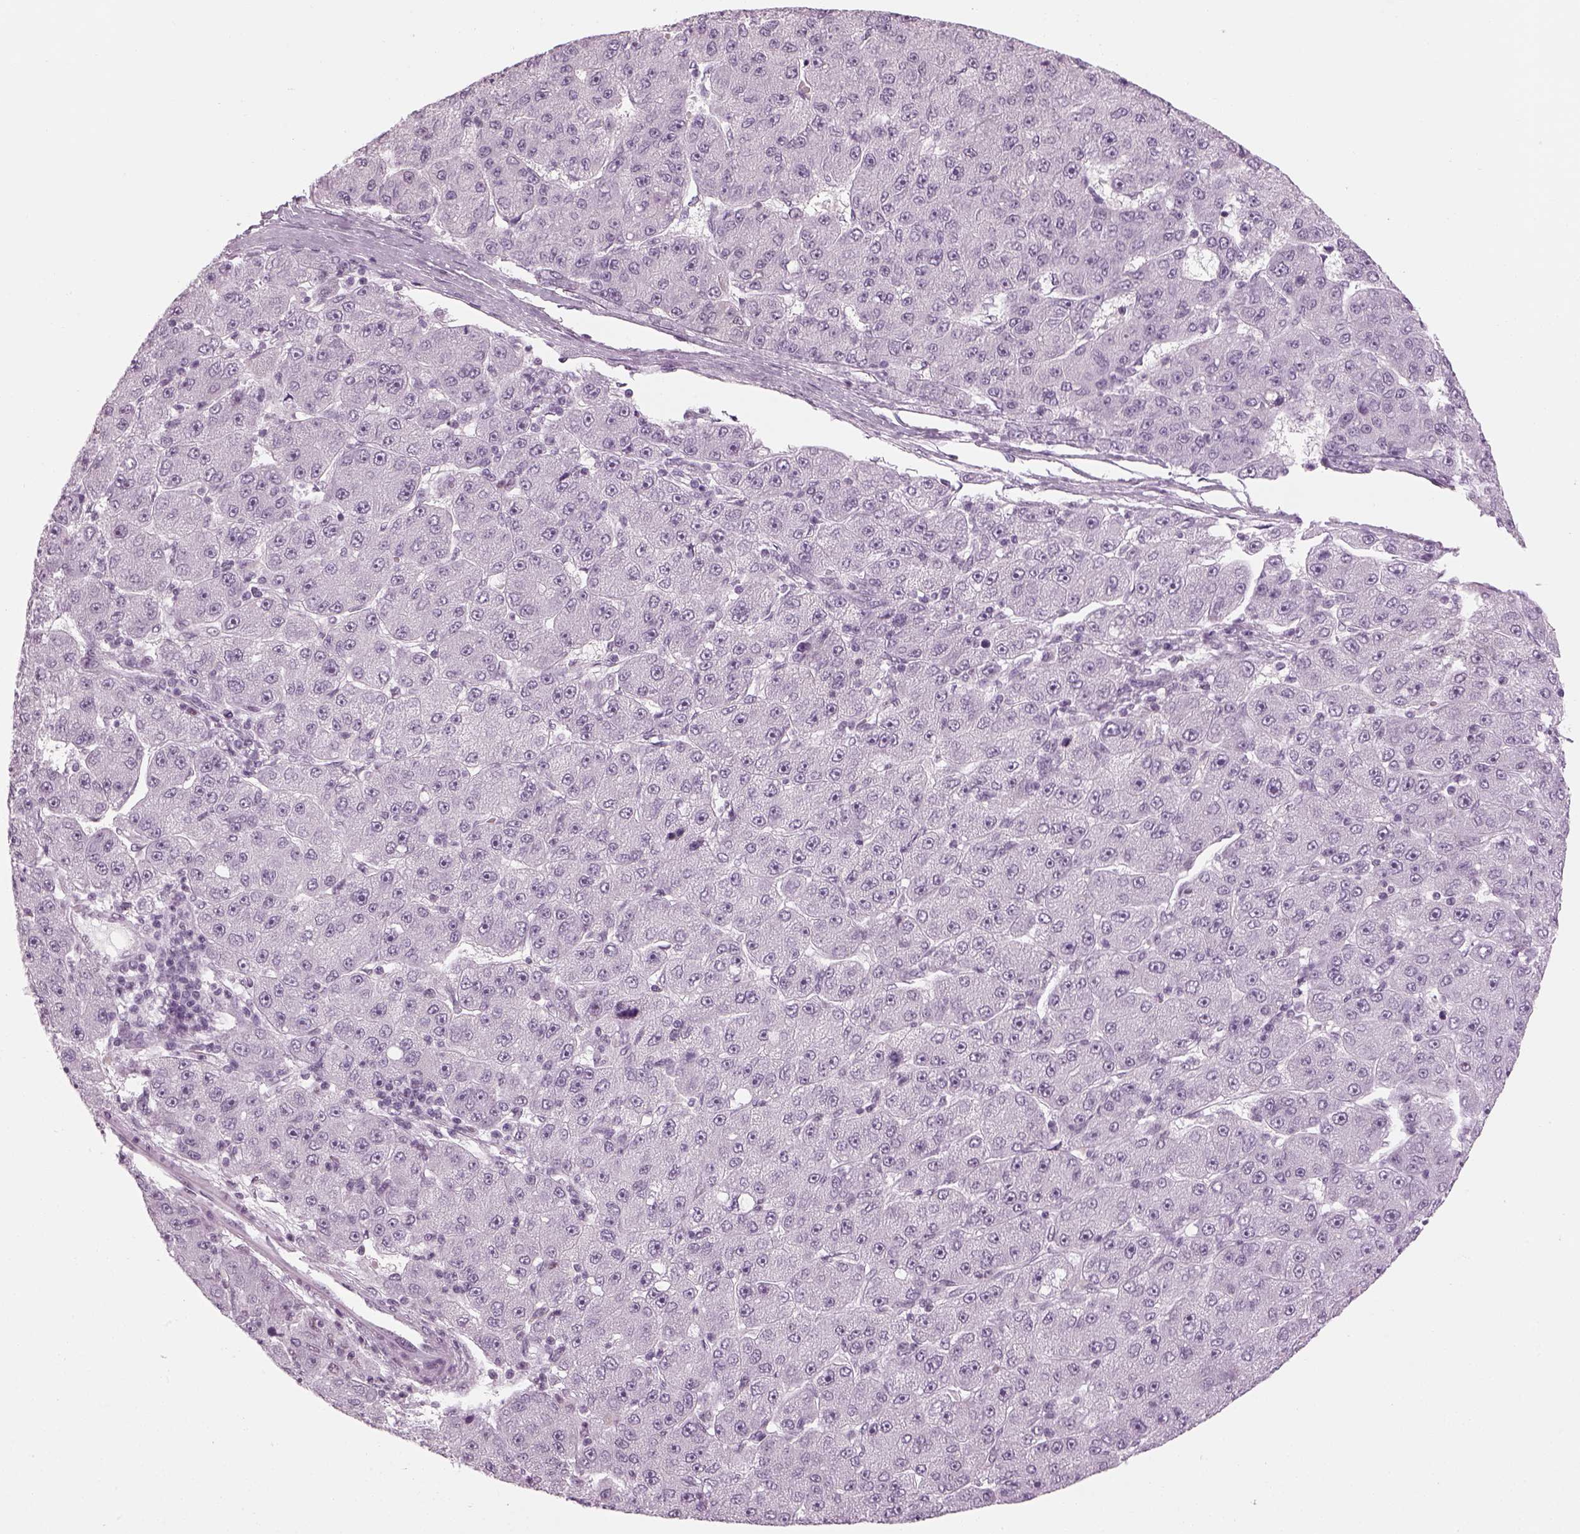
{"staining": {"intensity": "negative", "quantity": "none", "location": "none"}, "tissue": "liver cancer", "cell_type": "Tumor cells", "image_type": "cancer", "snomed": [{"axis": "morphology", "description": "Carcinoma, Hepatocellular, NOS"}, {"axis": "topography", "description": "Liver"}], "caption": "The histopathology image exhibits no significant staining in tumor cells of liver cancer (hepatocellular carcinoma).", "gene": "KCNG2", "patient": {"sex": "male", "age": 67}}